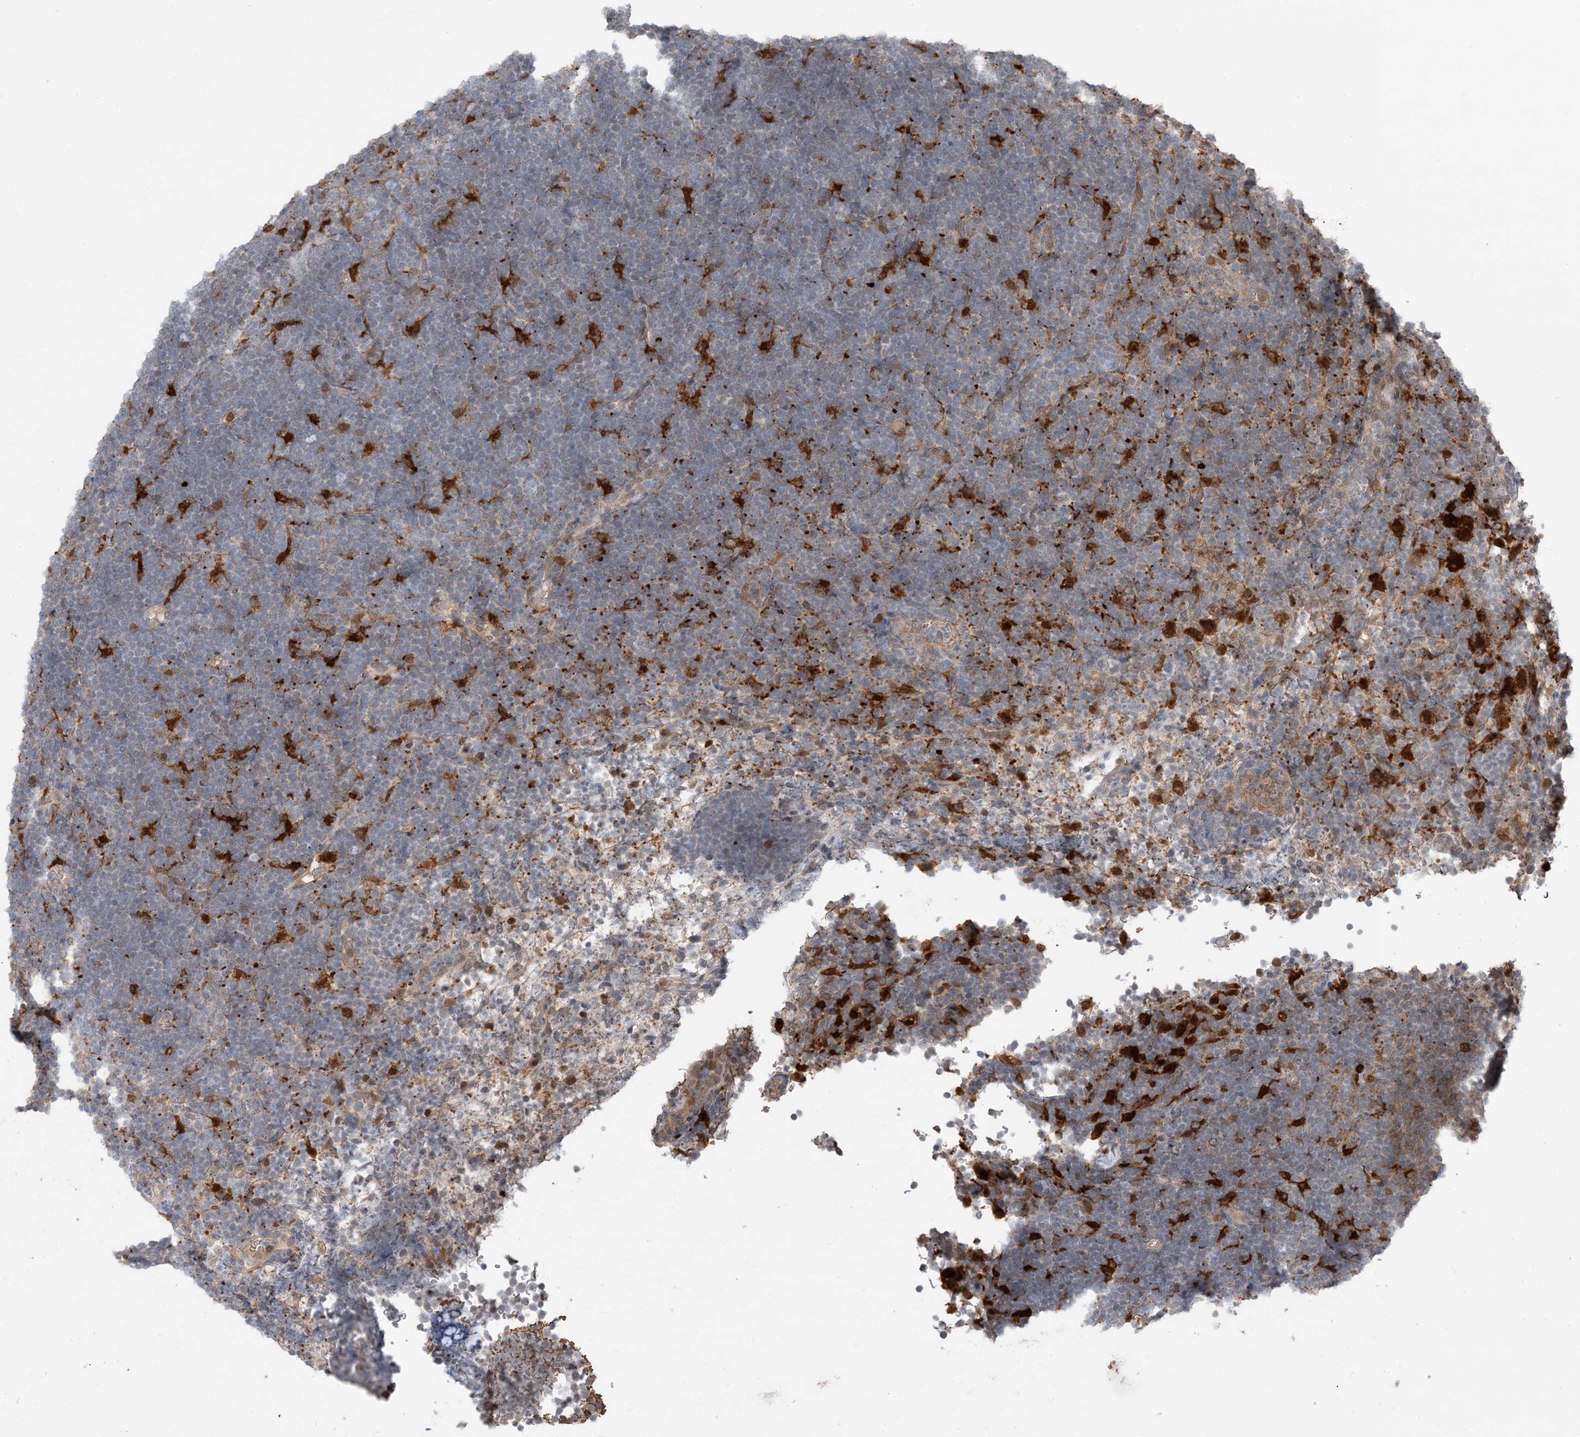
{"staining": {"intensity": "negative", "quantity": "none", "location": "none"}, "tissue": "lymphoma", "cell_type": "Tumor cells", "image_type": "cancer", "snomed": [{"axis": "morphology", "description": "Malignant lymphoma, non-Hodgkin's type, High grade"}, {"axis": "topography", "description": "Lymph node"}], "caption": "The photomicrograph demonstrates no significant positivity in tumor cells of lymphoma. (DAB IHC, high magnification).", "gene": "NAGK", "patient": {"sex": "male", "age": 13}}